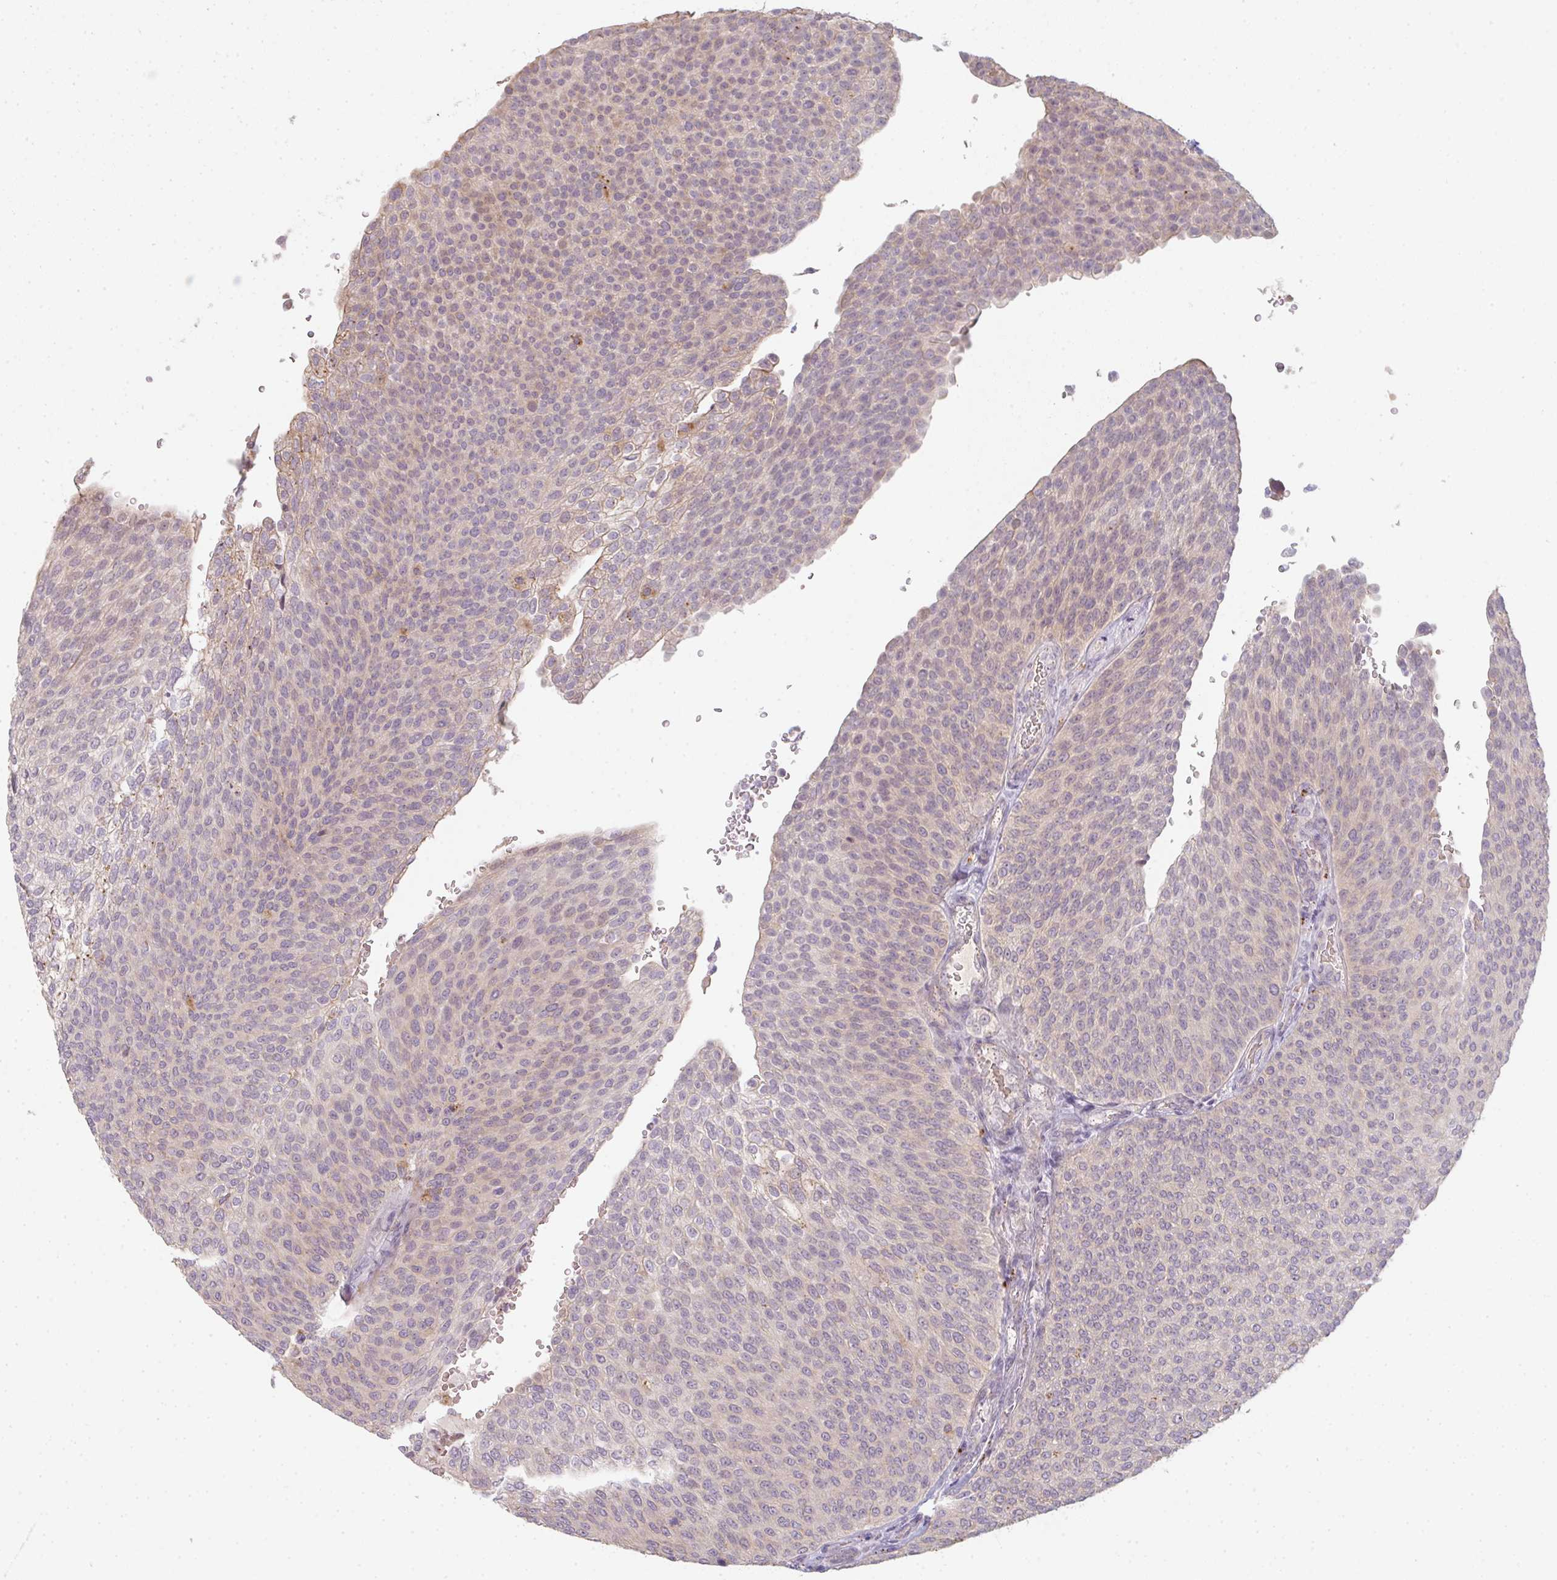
{"staining": {"intensity": "negative", "quantity": "none", "location": "none"}, "tissue": "urothelial cancer", "cell_type": "Tumor cells", "image_type": "cancer", "snomed": [{"axis": "morphology", "description": "Urothelial carcinoma, High grade"}, {"axis": "topography", "description": "Urinary bladder"}], "caption": "Protein analysis of urothelial carcinoma (high-grade) displays no significant staining in tumor cells.", "gene": "TMEM237", "patient": {"sex": "female", "age": 79}}